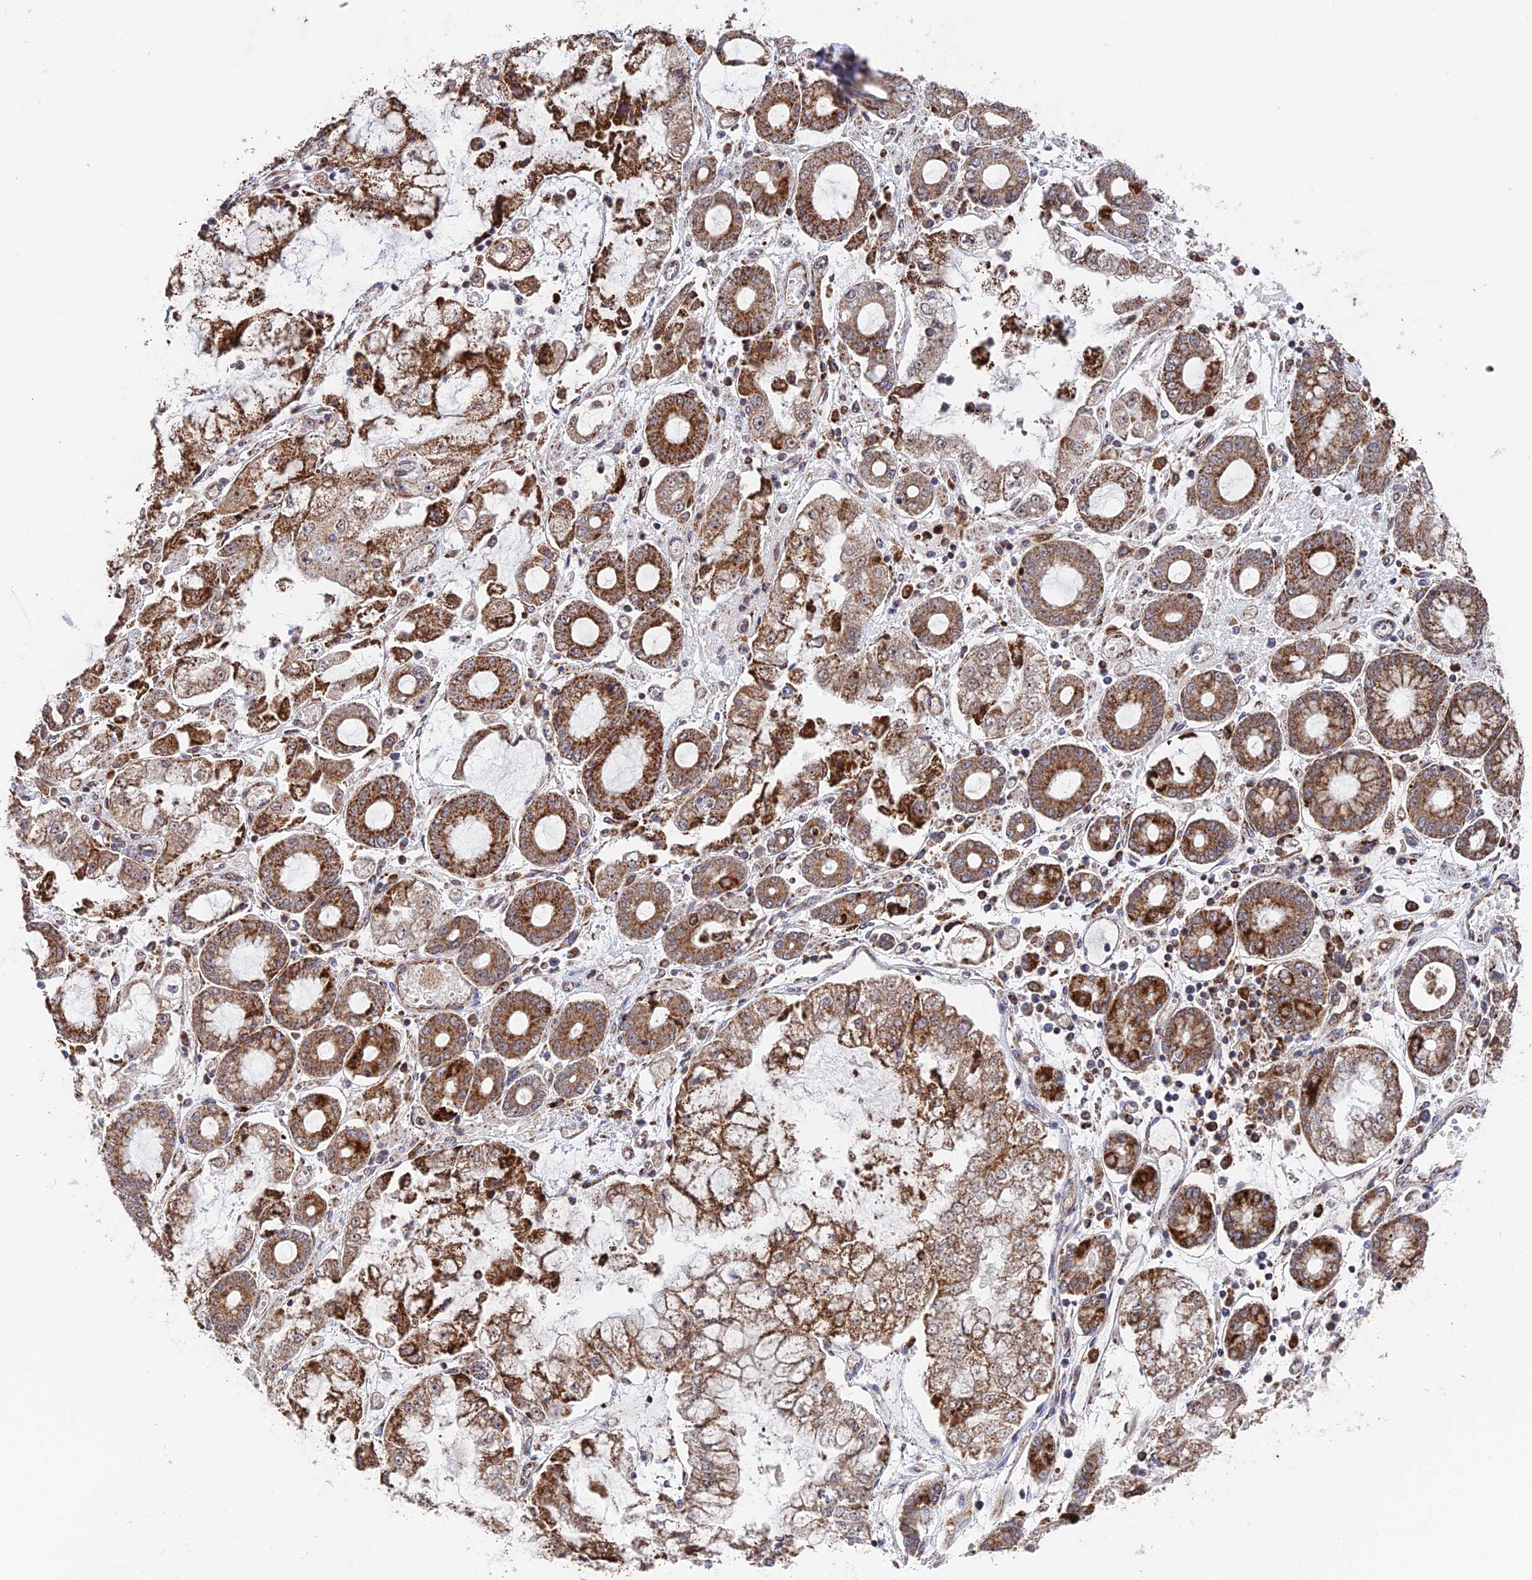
{"staining": {"intensity": "moderate", "quantity": ">75%", "location": "cytoplasmic/membranous"}, "tissue": "stomach cancer", "cell_type": "Tumor cells", "image_type": "cancer", "snomed": [{"axis": "morphology", "description": "Adenocarcinoma, NOS"}, {"axis": "topography", "description": "Stomach"}], "caption": "This is an image of IHC staining of stomach cancer (adenocarcinoma), which shows moderate staining in the cytoplasmic/membranous of tumor cells.", "gene": "DTYMK", "patient": {"sex": "male", "age": 76}}